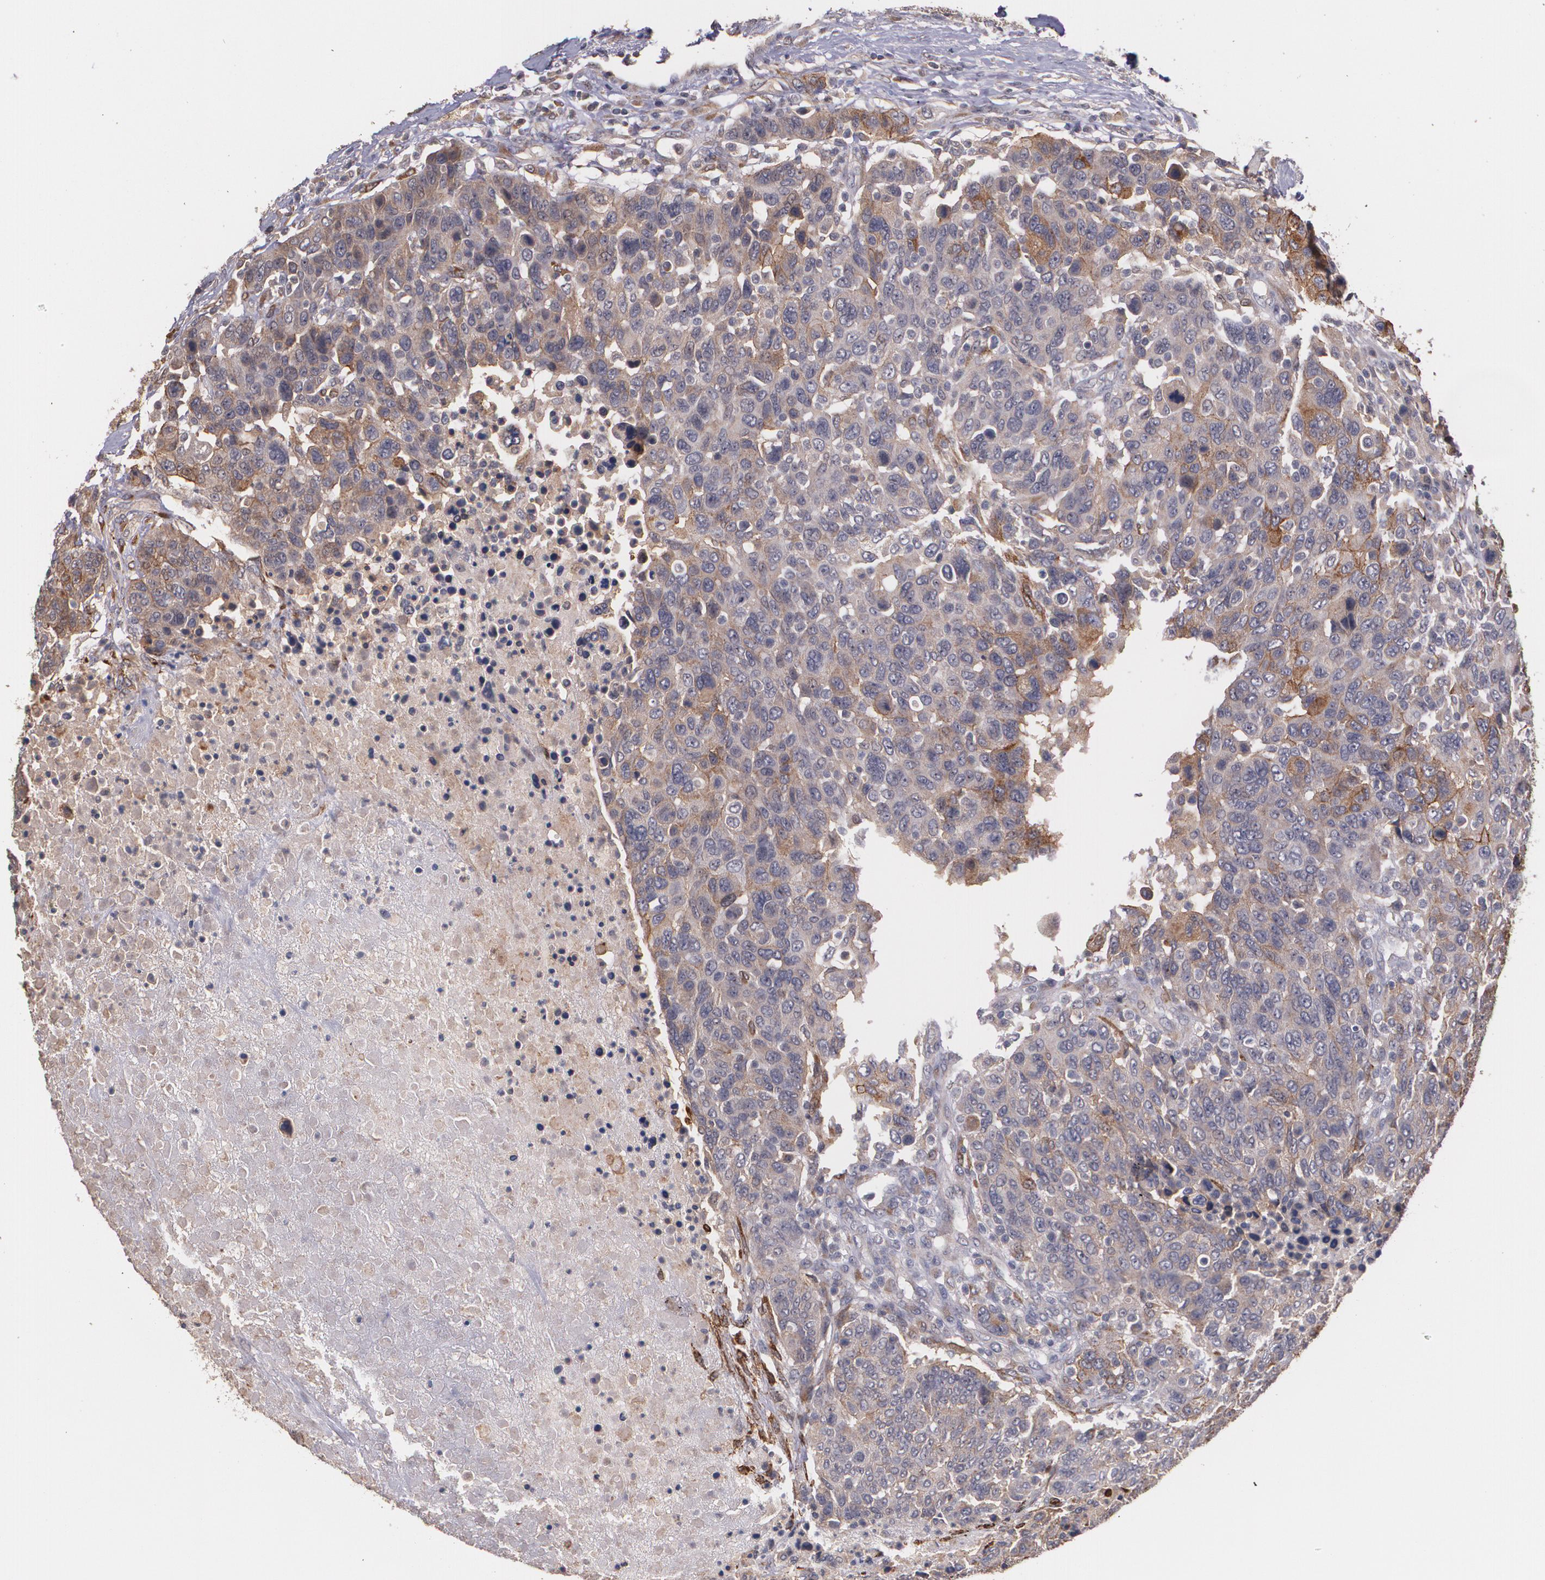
{"staining": {"intensity": "moderate", "quantity": "25%-75%", "location": "cytoplasmic/membranous"}, "tissue": "breast cancer", "cell_type": "Tumor cells", "image_type": "cancer", "snomed": [{"axis": "morphology", "description": "Duct carcinoma"}, {"axis": "topography", "description": "Breast"}], "caption": "IHC of infiltrating ductal carcinoma (breast) displays medium levels of moderate cytoplasmic/membranous positivity in about 25%-75% of tumor cells.", "gene": "IFNGR2", "patient": {"sex": "female", "age": 37}}